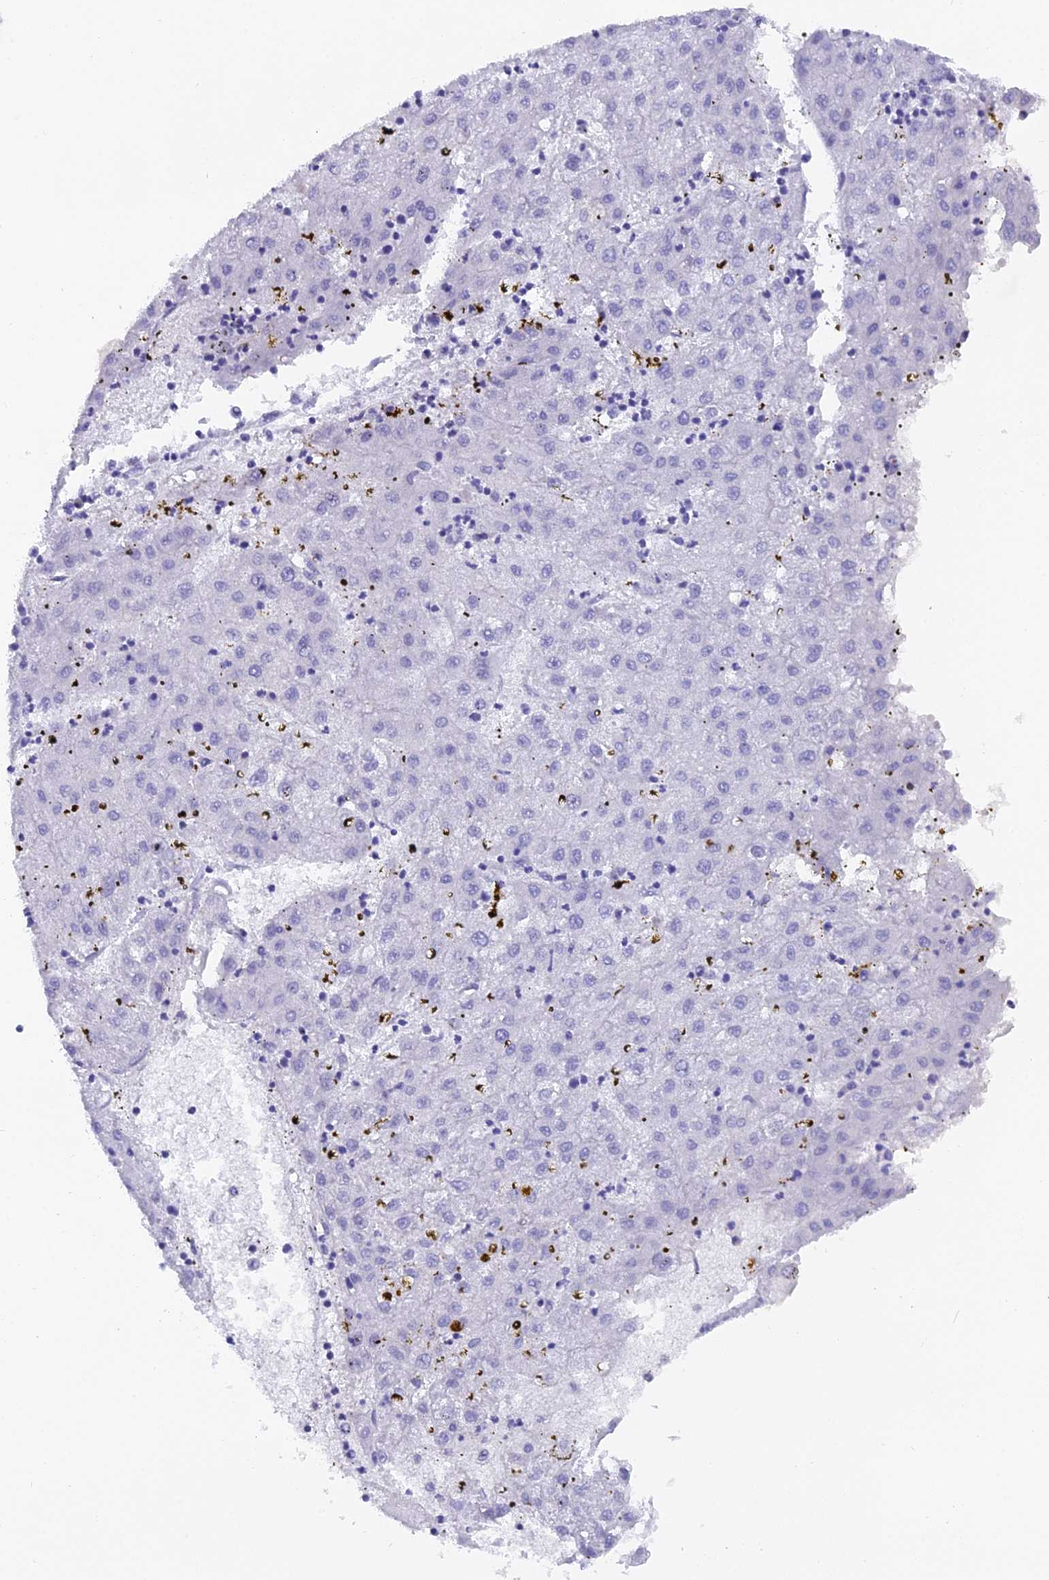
{"staining": {"intensity": "negative", "quantity": "none", "location": "none"}, "tissue": "liver cancer", "cell_type": "Tumor cells", "image_type": "cancer", "snomed": [{"axis": "morphology", "description": "Carcinoma, Hepatocellular, NOS"}, {"axis": "topography", "description": "Liver"}], "caption": "A histopathology image of hepatocellular carcinoma (liver) stained for a protein displays no brown staining in tumor cells. The staining is performed using DAB (3,3'-diaminobenzidine) brown chromogen with nuclei counter-stained in using hematoxylin.", "gene": "UNC80", "patient": {"sex": "male", "age": 72}}